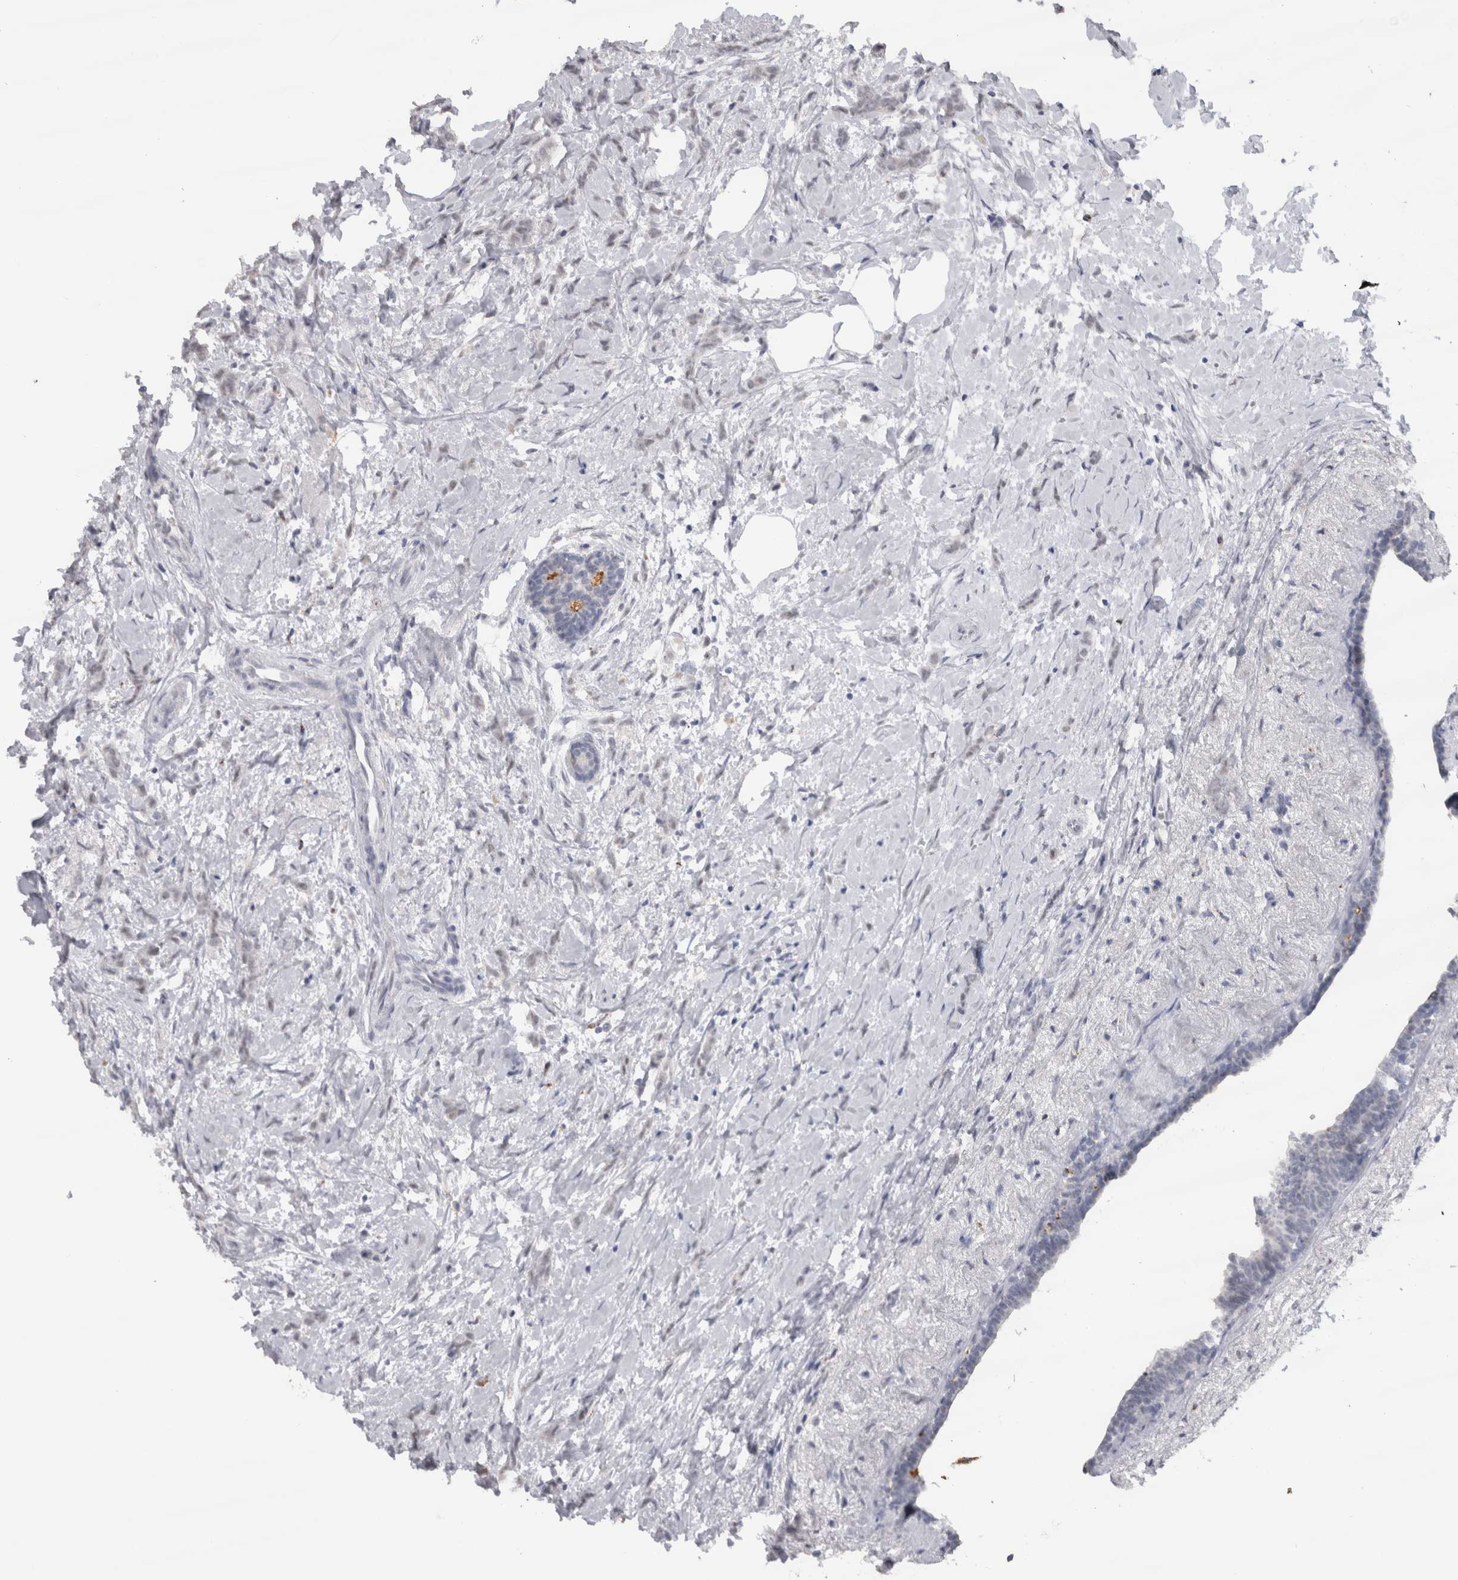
{"staining": {"intensity": "negative", "quantity": "none", "location": "none"}, "tissue": "breast cancer", "cell_type": "Tumor cells", "image_type": "cancer", "snomed": [{"axis": "morphology", "description": "Lobular carcinoma, in situ"}, {"axis": "morphology", "description": "Lobular carcinoma"}, {"axis": "topography", "description": "Breast"}], "caption": "A photomicrograph of breast lobular carcinoma in situ stained for a protein demonstrates no brown staining in tumor cells.", "gene": "CDH17", "patient": {"sex": "female", "age": 41}}